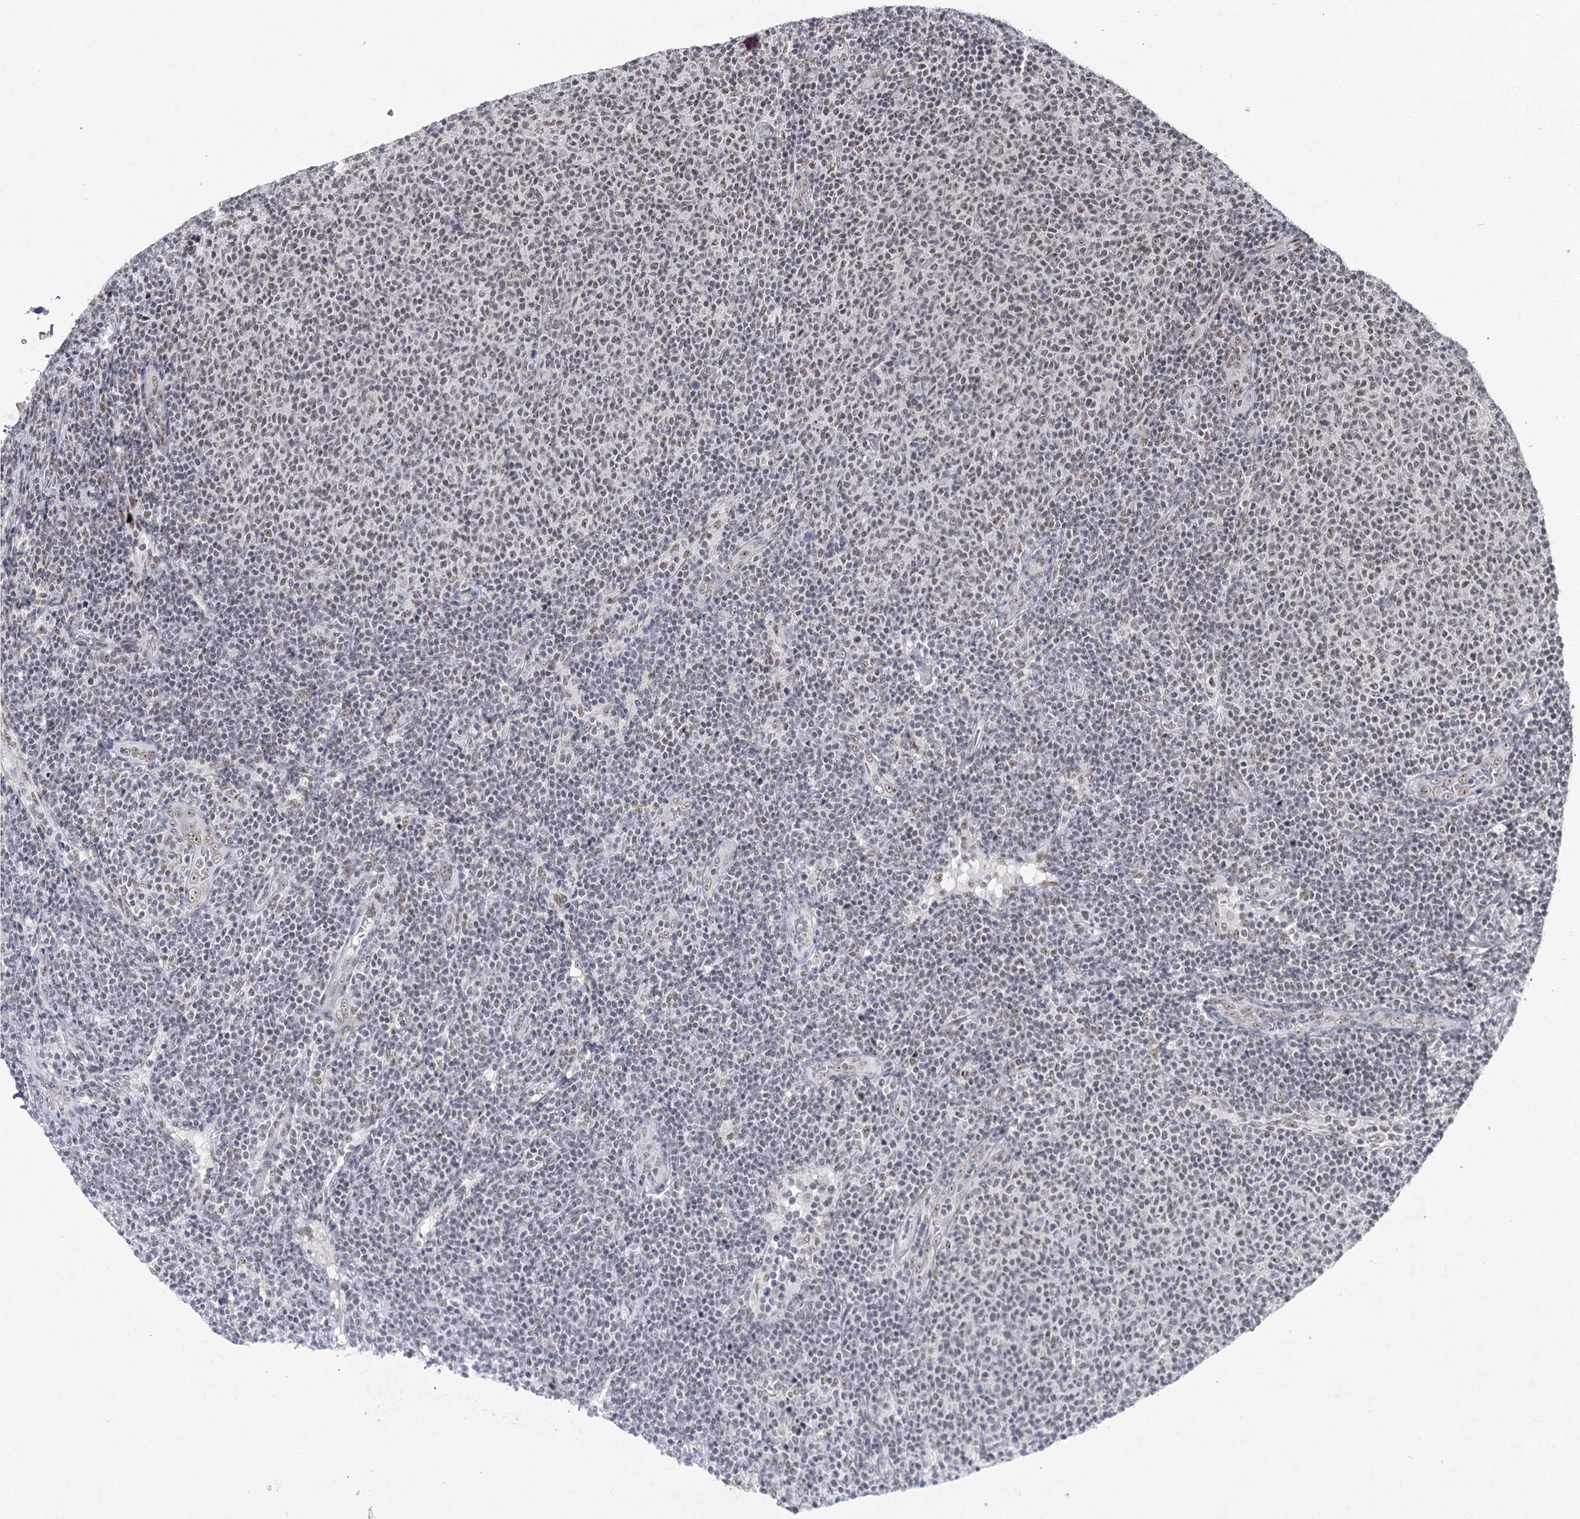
{"staining": {"intensity": "moderate", "quantity": "25%-75%", "location": "nuclear"}, "tissue": "lymphoma", "cell_type": "Tumor cells", "image_type": "cancer", "snomed": [{"axis": "morphology", "description": "Malignant lymphoma, non-Hodgkin's type, Low grade"}, {"axis": "topography", "description": "Lymph node"}], "caption": "Human lymphoma stained with a brown dye shows moderate nuclear positive expression in about 25%-75% of tumor cells.", "gene": "SCAF8", "patient": {"sex": "male", "age": 66}}